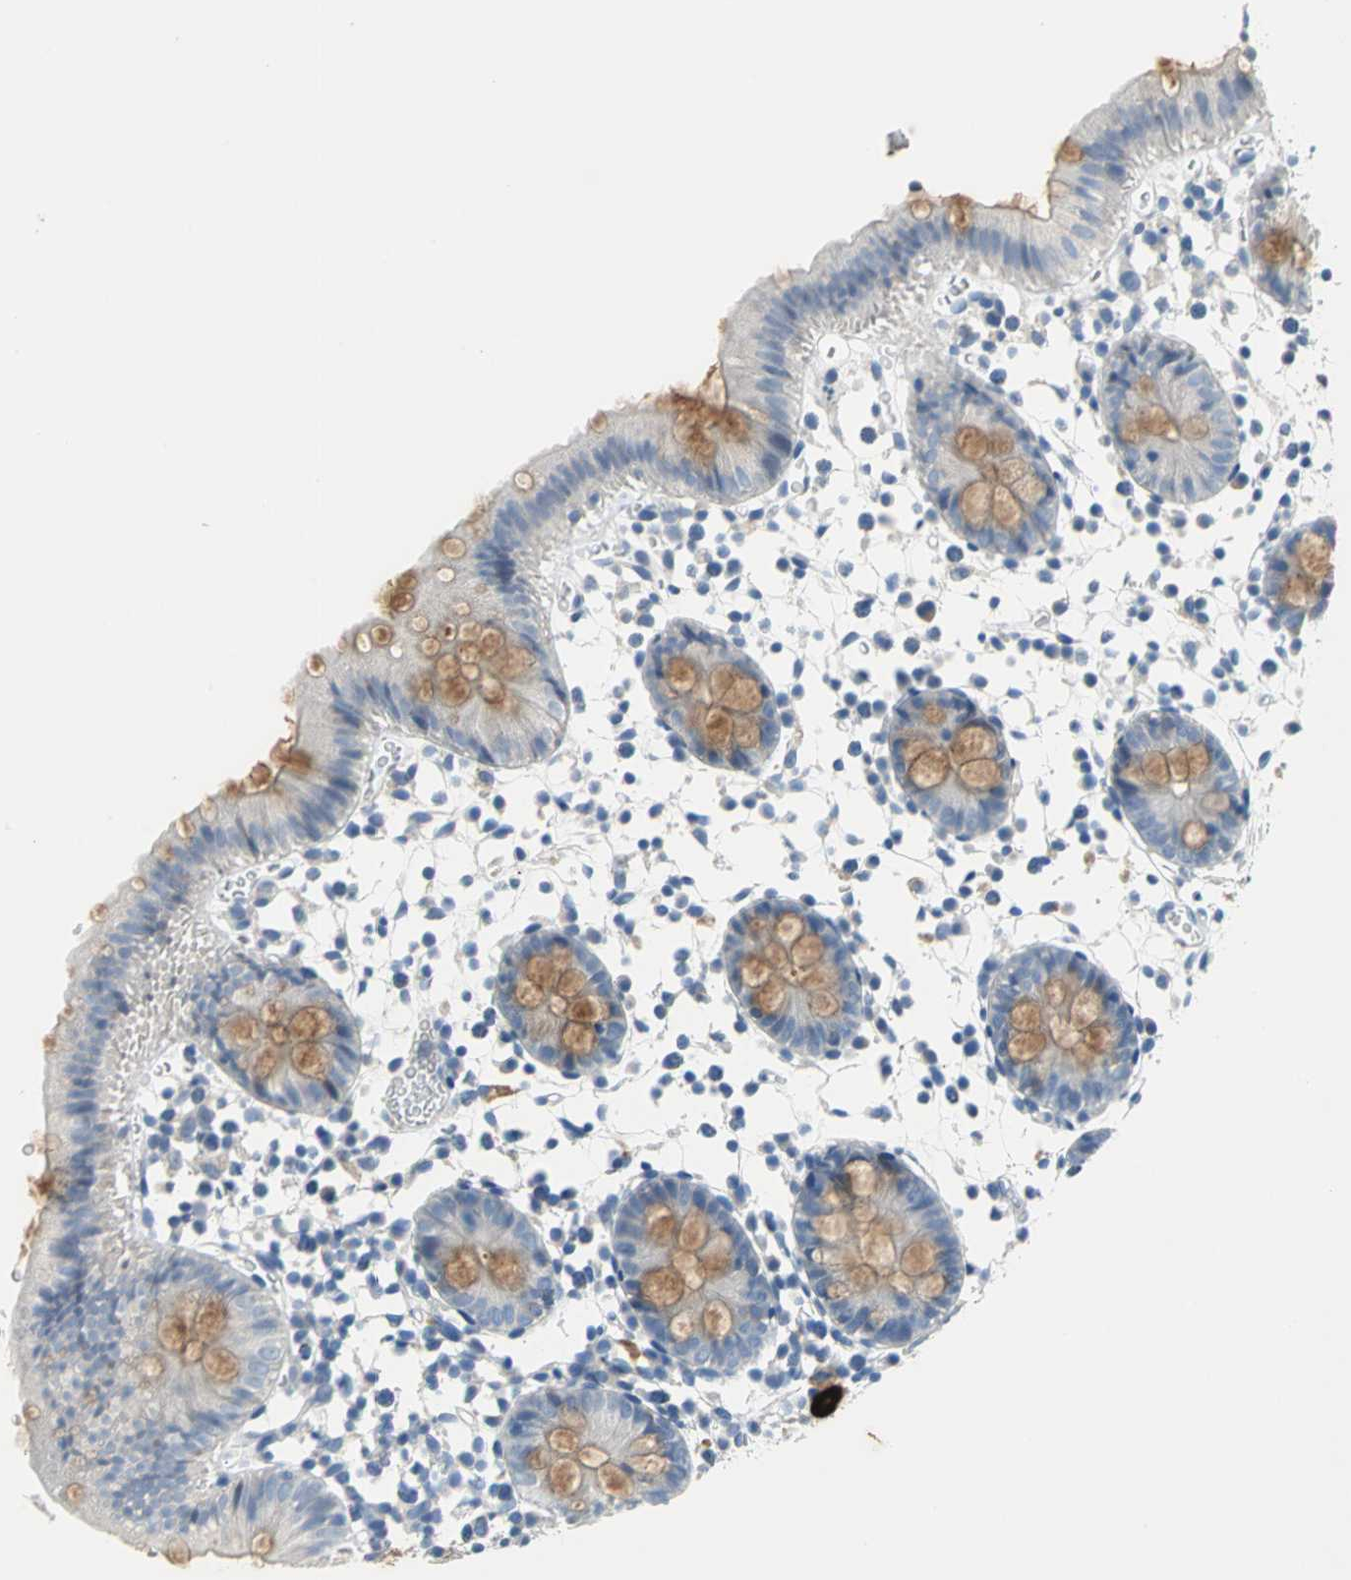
{"staining": {"intensity": "negative", "quantity": "none", "location": "none"}, "tissue": "colon", "cell_type": "Endothelial cells", "image_type": "normal", "snomed": [{"axis": "morphology", "description": "Normal tissue, NOS"}, {"axis": "topography", "description": "Colon"}], "caption": "Endothelial cells show no significant protein positivity in benign colon. Brightfield microscopy of IHC stained with DAB (3,3'-diaminobenzidine) (brown) and hematoxylin (blue), captured at high magnification.", "gene": "PTGDS", "patient": {"sex": "male", "age": 14}}